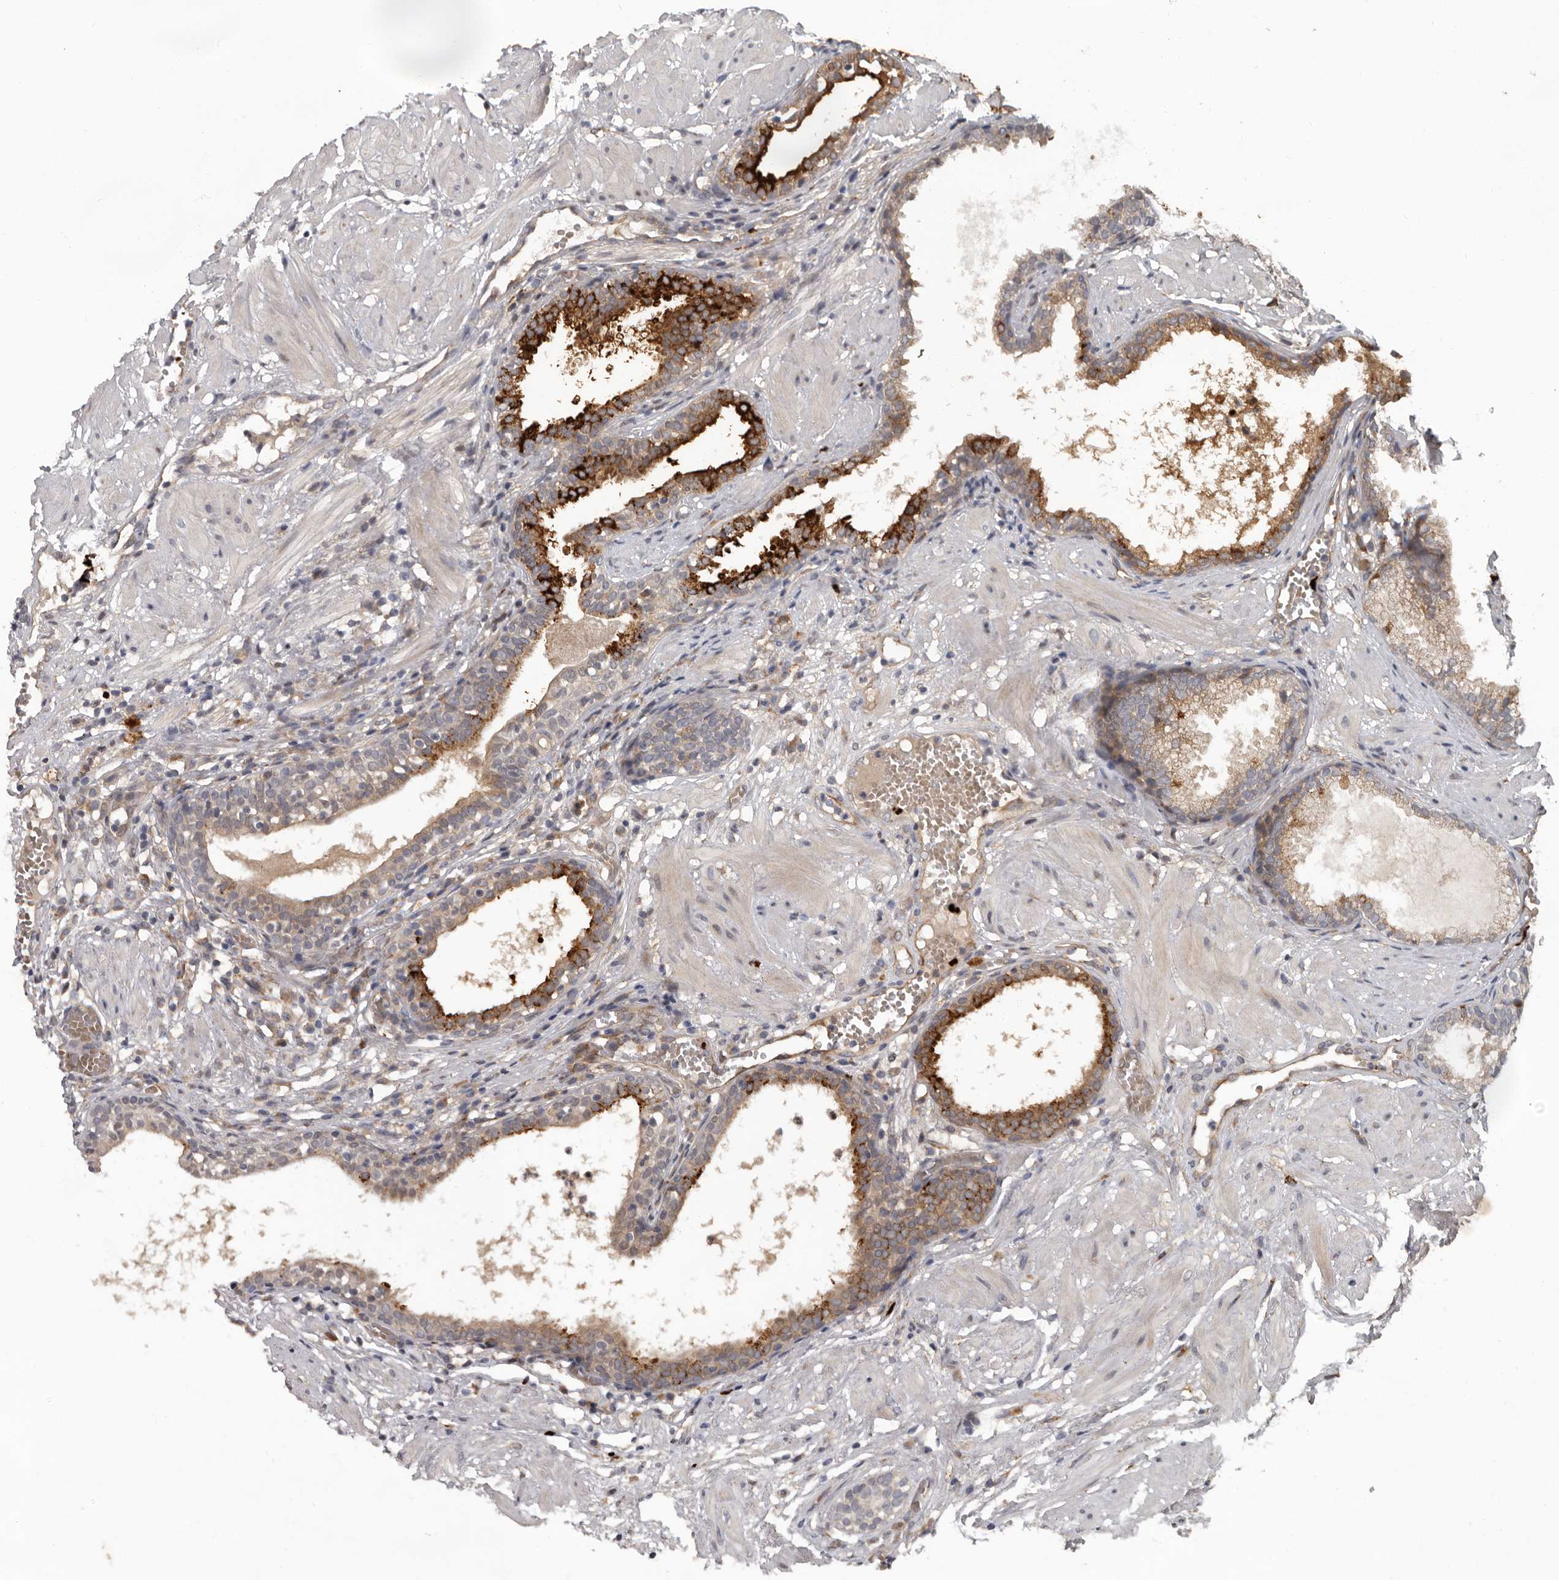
{"staining": {"intensity": "strong", "quantity": ">75%", "location": "cytoplasmic/membranous"}, "tissue": "prostate cancer", "cell_type": "Tumor cells", "image_type": "cancer", "snomed": [{"axis": "morphology", "description": "Adenocarcinoma, Low grade"}, {"axis": "topography", "description": "Prostate"}], "caption": "Prostate cancer (low-grade adenocarcinoma) stained with a protein marker demonstrates strong staining in tumor cells.", "gene": "MTF1", "patient": {"sex": "male", "age": 88}}